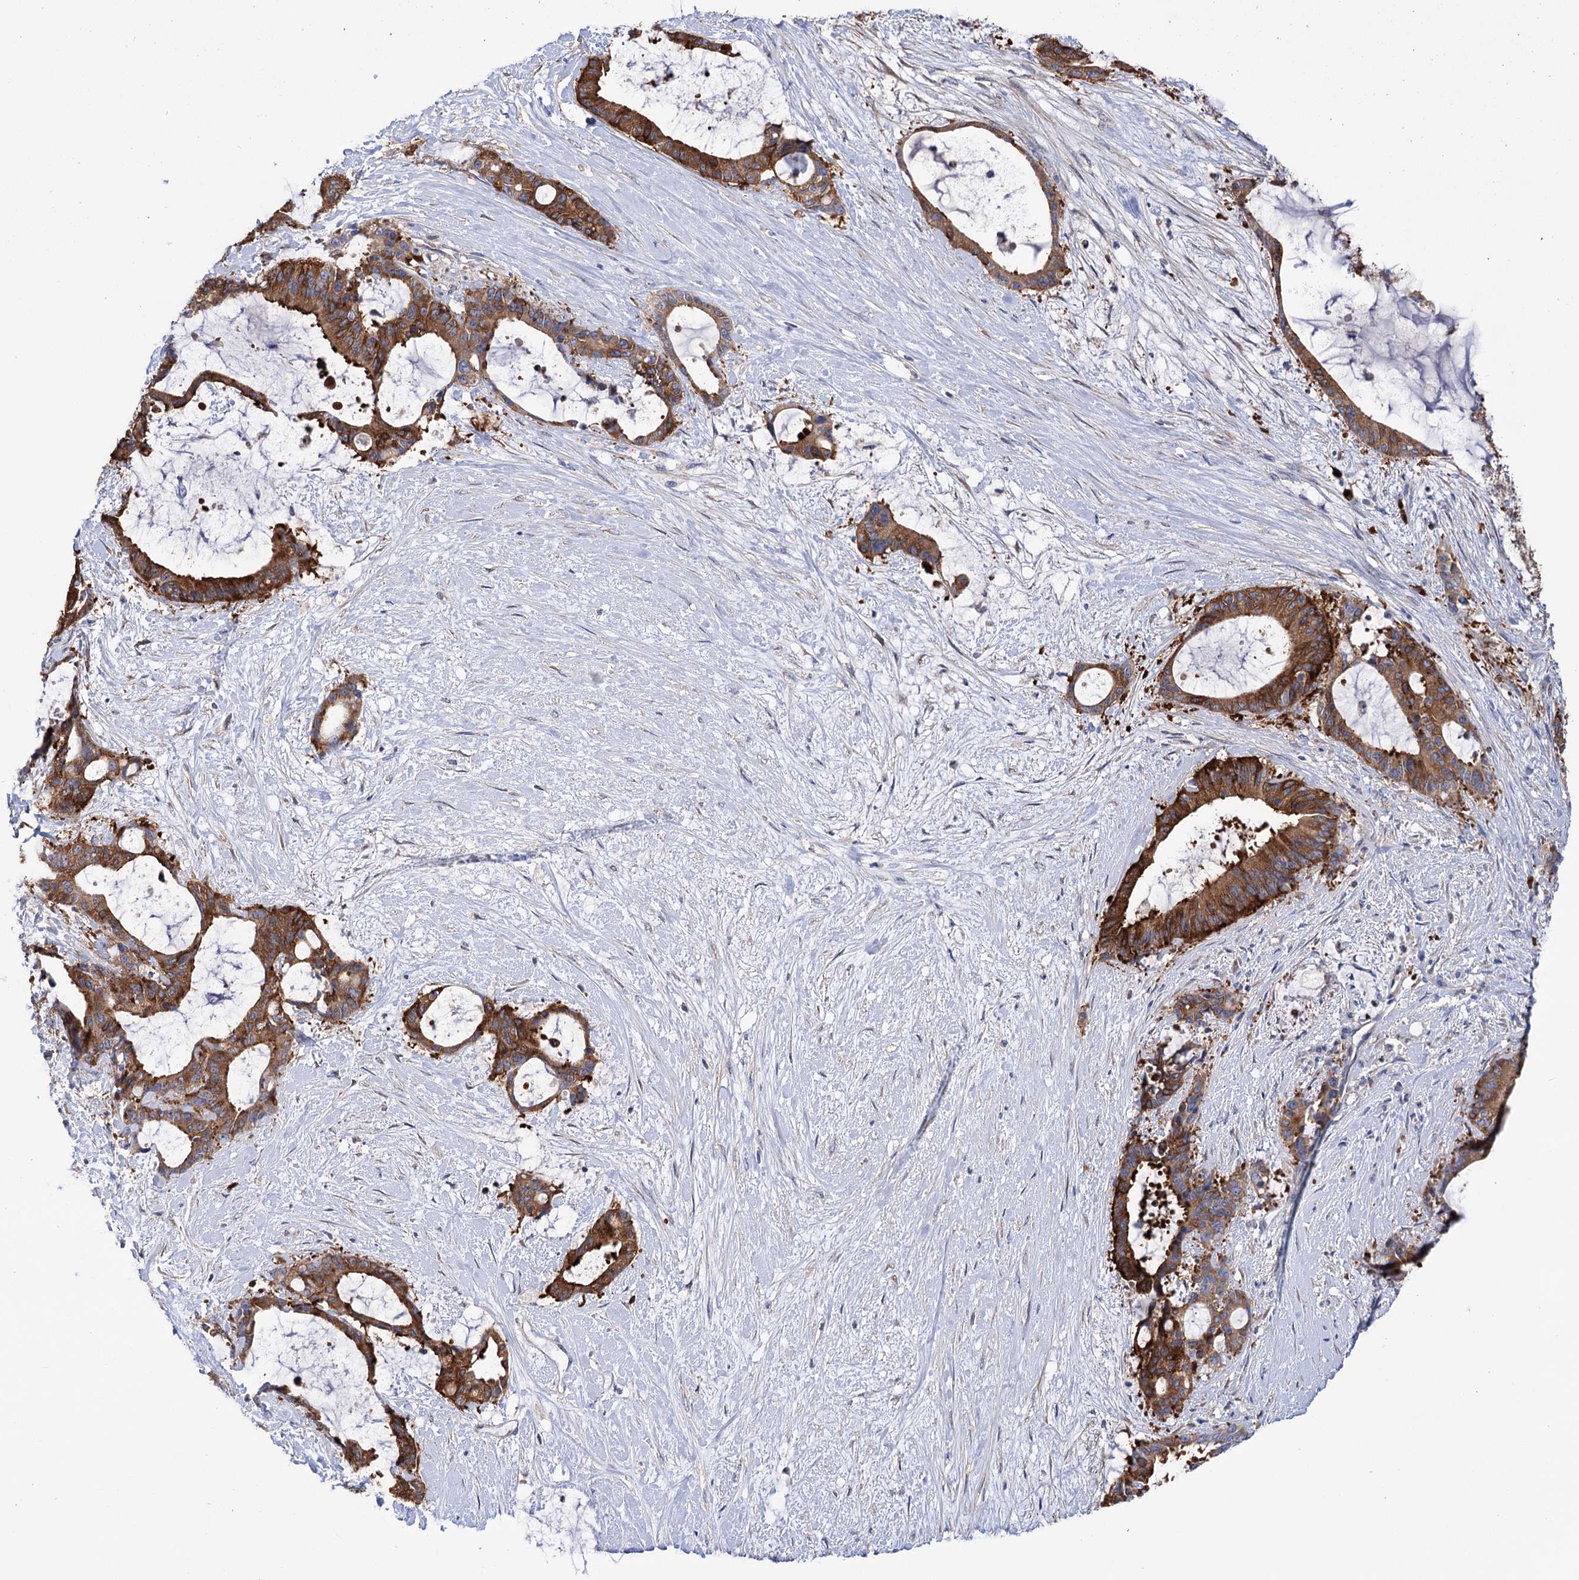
{"staining": {"intensity": "strong", "quantity": ">75%", "location": "cytoplasmic/membranous"}, "tissue": "liver cancer", "cell_type": "Tumor cells", "image_type": "cancer", "snomed": [{"axis": "morphology", "description": "Normal tissue, NOS"}, {"axis": "morphology", "description": "Cholangiocarcinoma"}, {"axis": "topography", "description": "Liver"}, {"axis": "topography", "description": "Peripheral nerve tissue"}], "caption": "The histopathology image reveals a brown stain indicating the presence of a protein in the cytoplasmic/membranous of tumor cells in cholangiocarcinoma (liver).", "gene": "BBS4", "patient": {"sex": "female", "age": 73}}